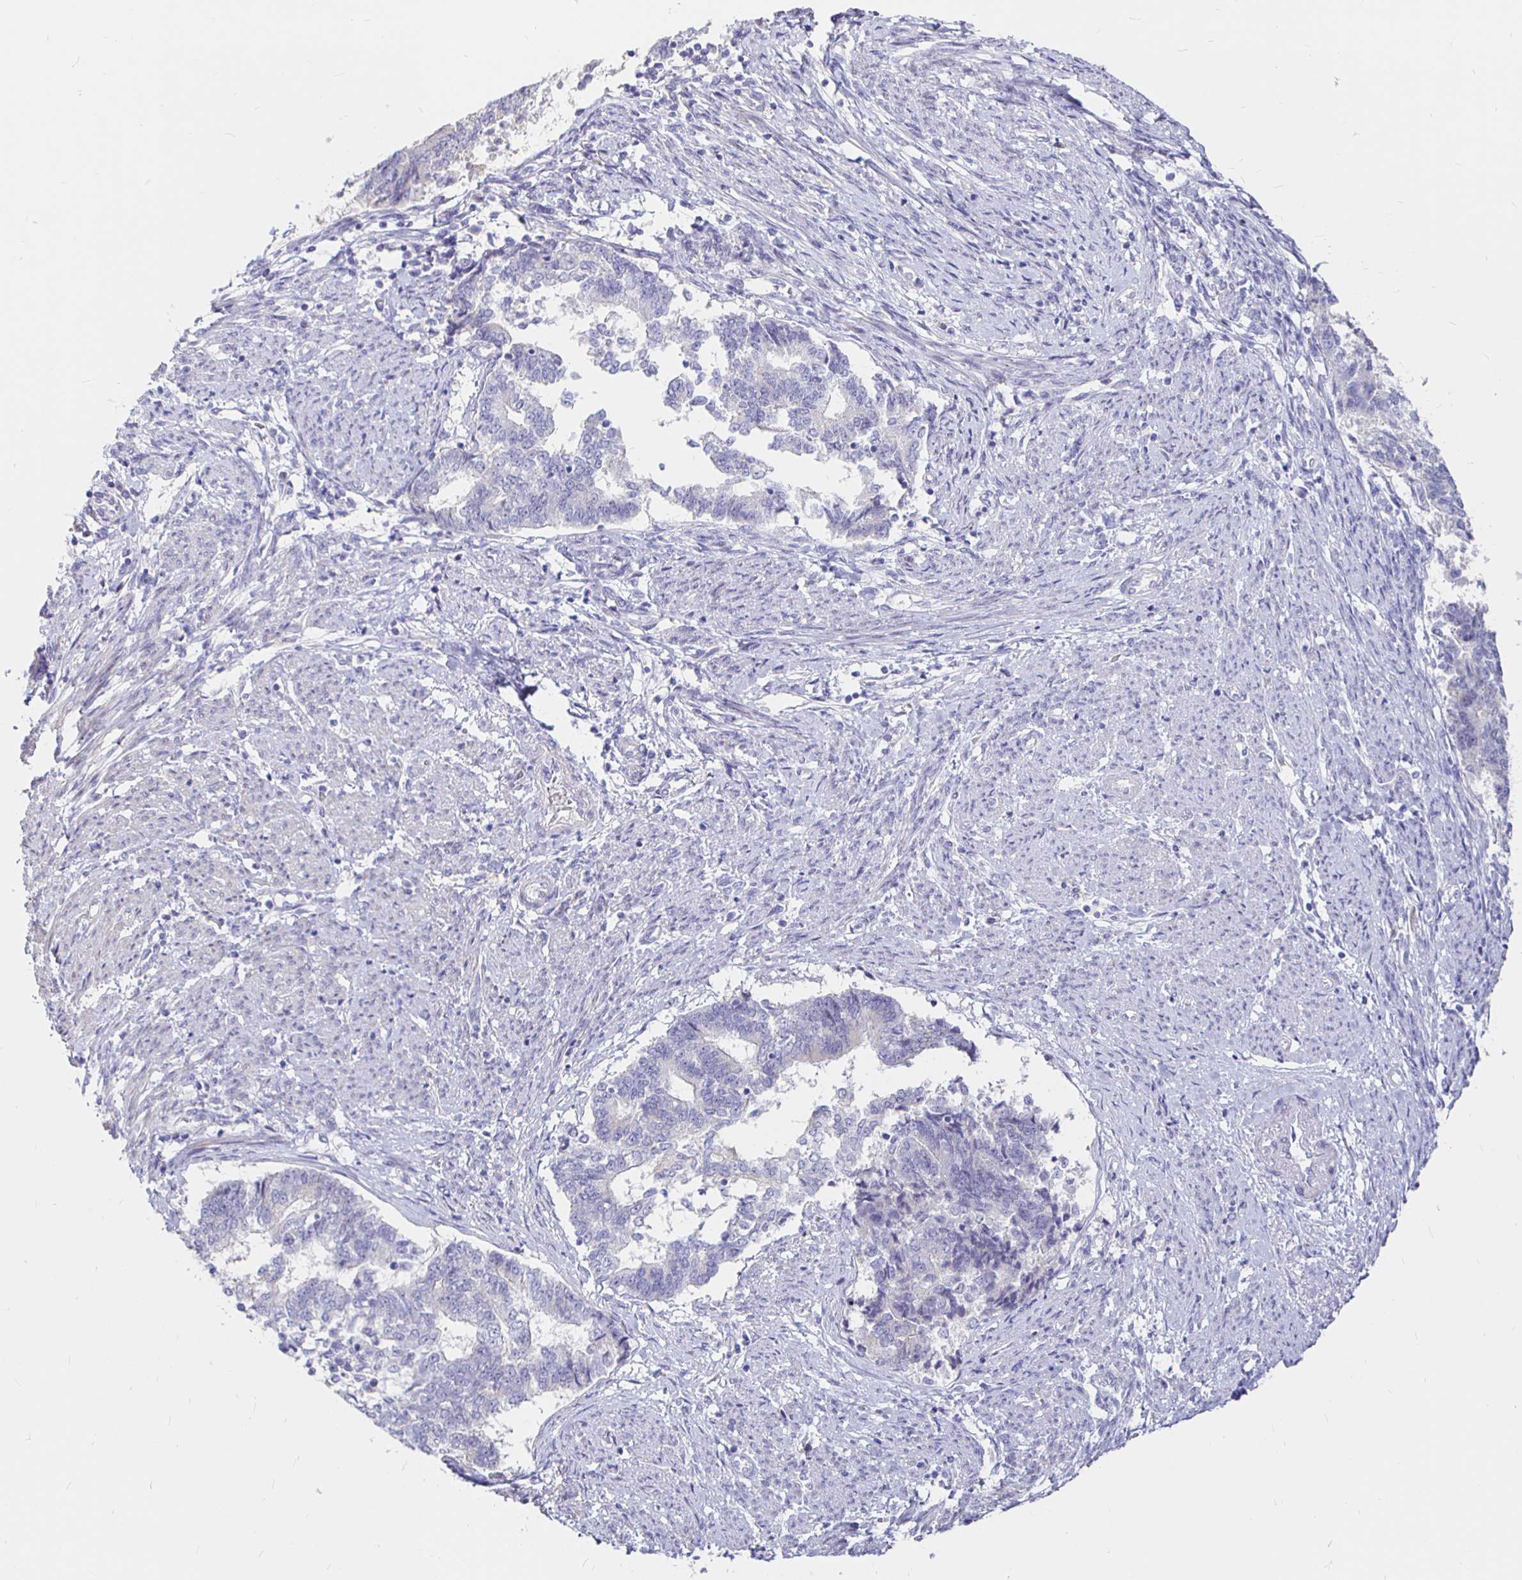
{"staining": {"intensity": "negative", "quantity": "none", "location": "none"}, "tissue": "endometrial cancer", "cell_type": "Tumor cells", "image_type": "cancer", "snomed": [{"axis": "morphology", "description": "Adenocarcinoma, NOS"}, {"axis": "topography", "description": "Endometrium"}], "caption": "Endometrial adenocarcinoma was stained to show a protein in brown. There is no significant positivity in tumor cells. (DAB (3,3'-diaminobenzidine) immunohistochemistry, high magnification).", "gene": "NECAB1", "patient": {"sex": "female", "age": 65}}